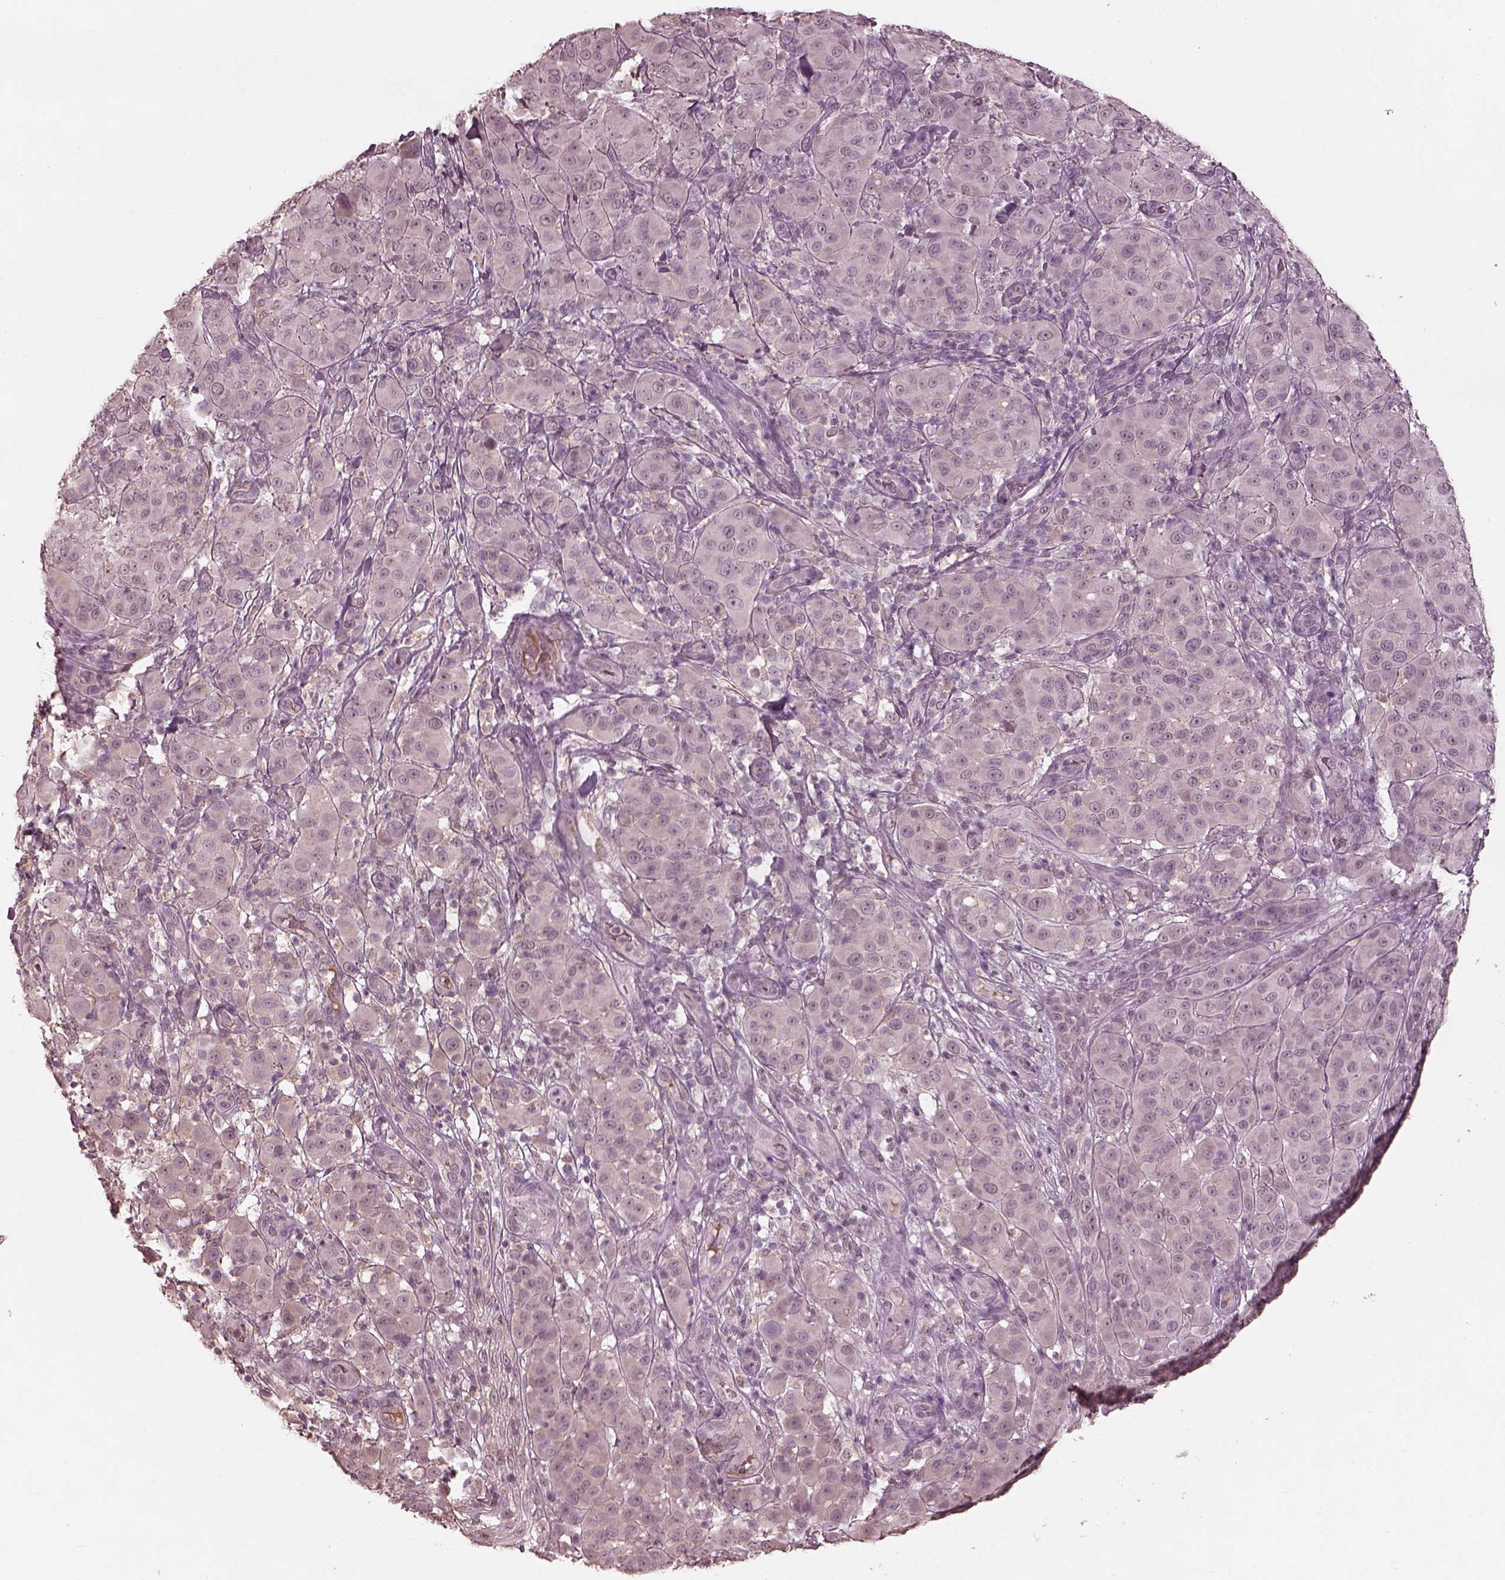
{"staining": {"intensity": "negative", "quantity": "none", "location": "none"}, "tissue": "melanoma", "cell_type": "Tumor cells", "image_type": "cancer", "snomed": [{"axis": "morphology", "description": "Malignant melanoma, NOS"}, {"axis": "topography", "description": "Skin"}], "caption": "Melanoma stained for a protein using immunohistochemistry (IHC) exhibits no expression tumor cells.", "gene": "CALR3", "patient": {"sex": "female", "age": 87}}